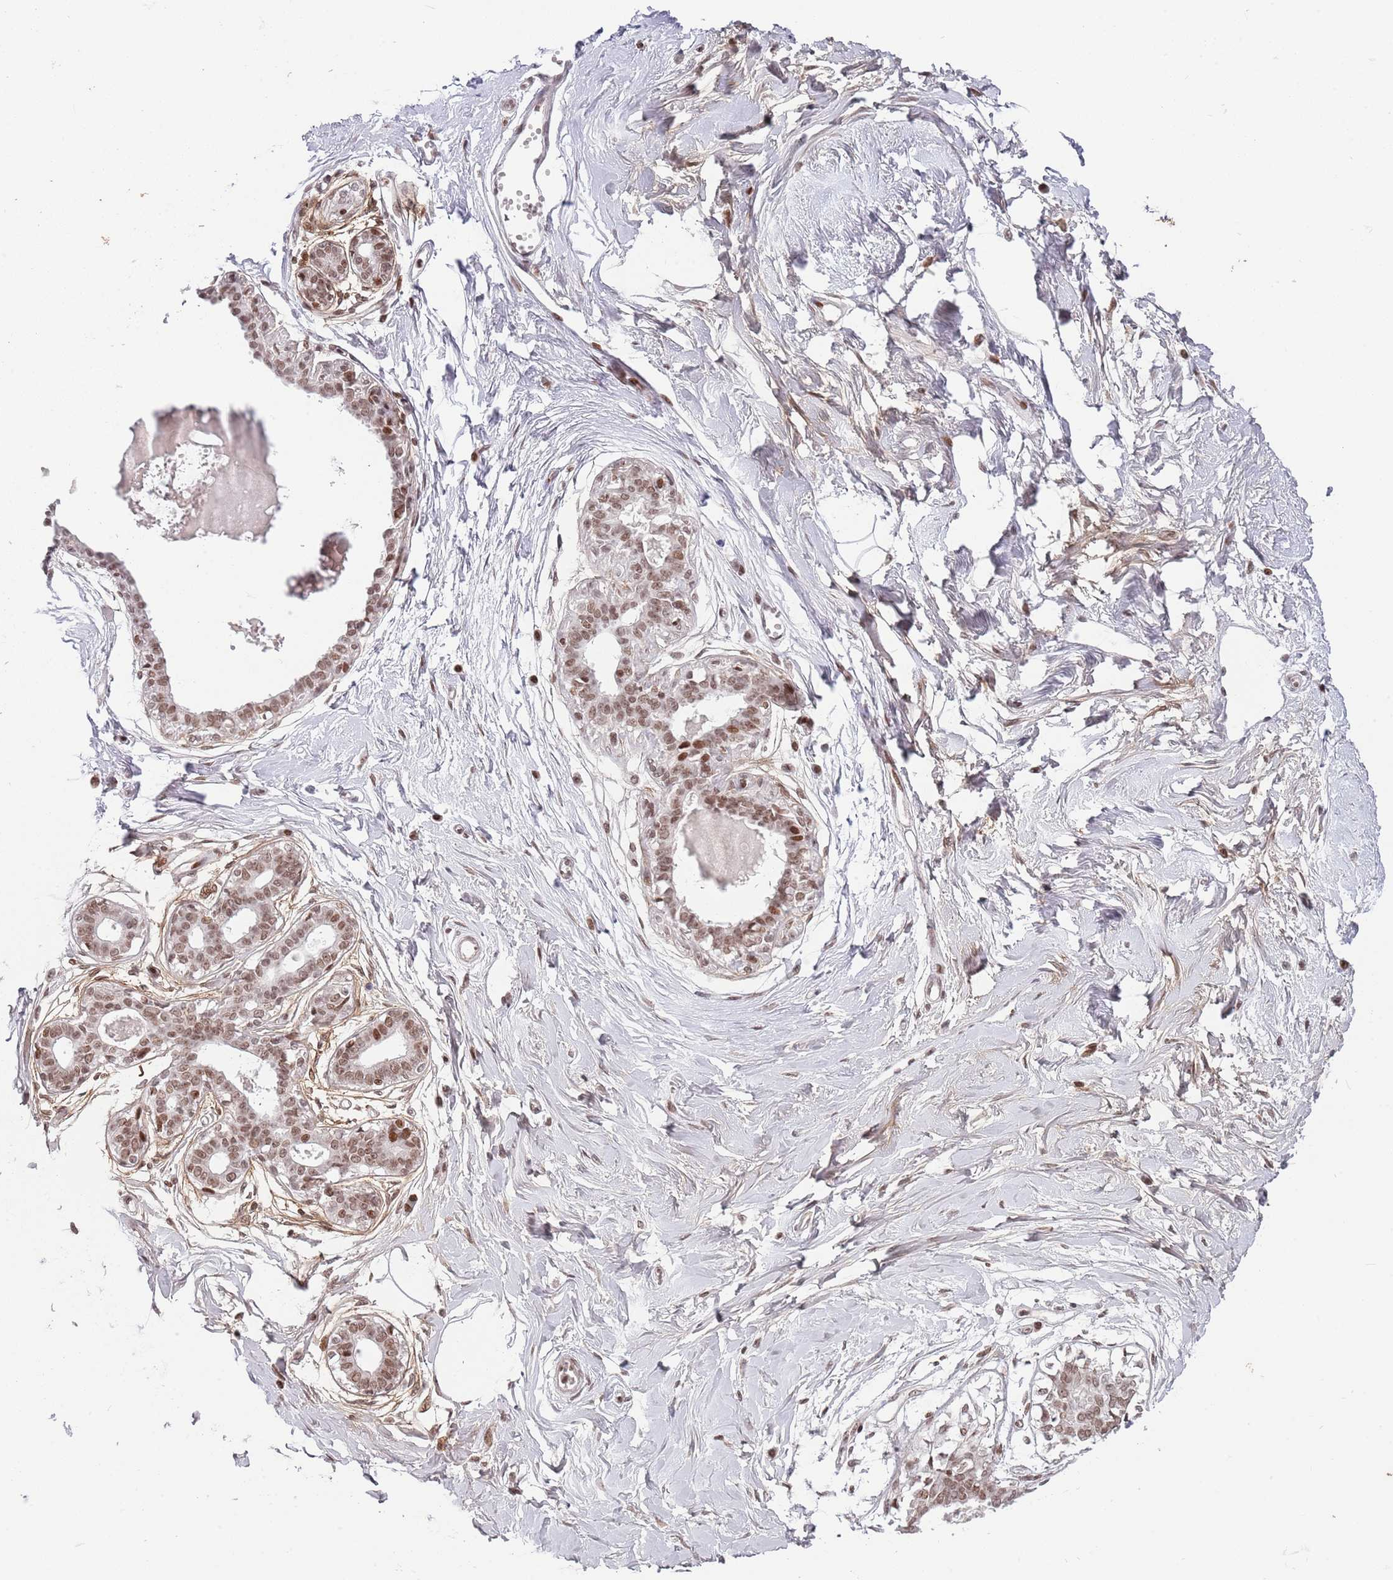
{"staining": {"intensity": "weak", "quantity": ">75%", "location": "nuclear"}, "tissue": "breast", "cell_type": "Adipocytes", "image_type": "normal", "snomed": [{"axis": "morphology", "description": "Normal tissue, NOS"}, {"axis": "topography", "description": "Breast"}], "caption": "The immunohistochemical stain shows weak nuclear expression in adipocytes of normal breast.", "gene": "SH3RF3", "patient": {"sex": "female", "age": 45}}